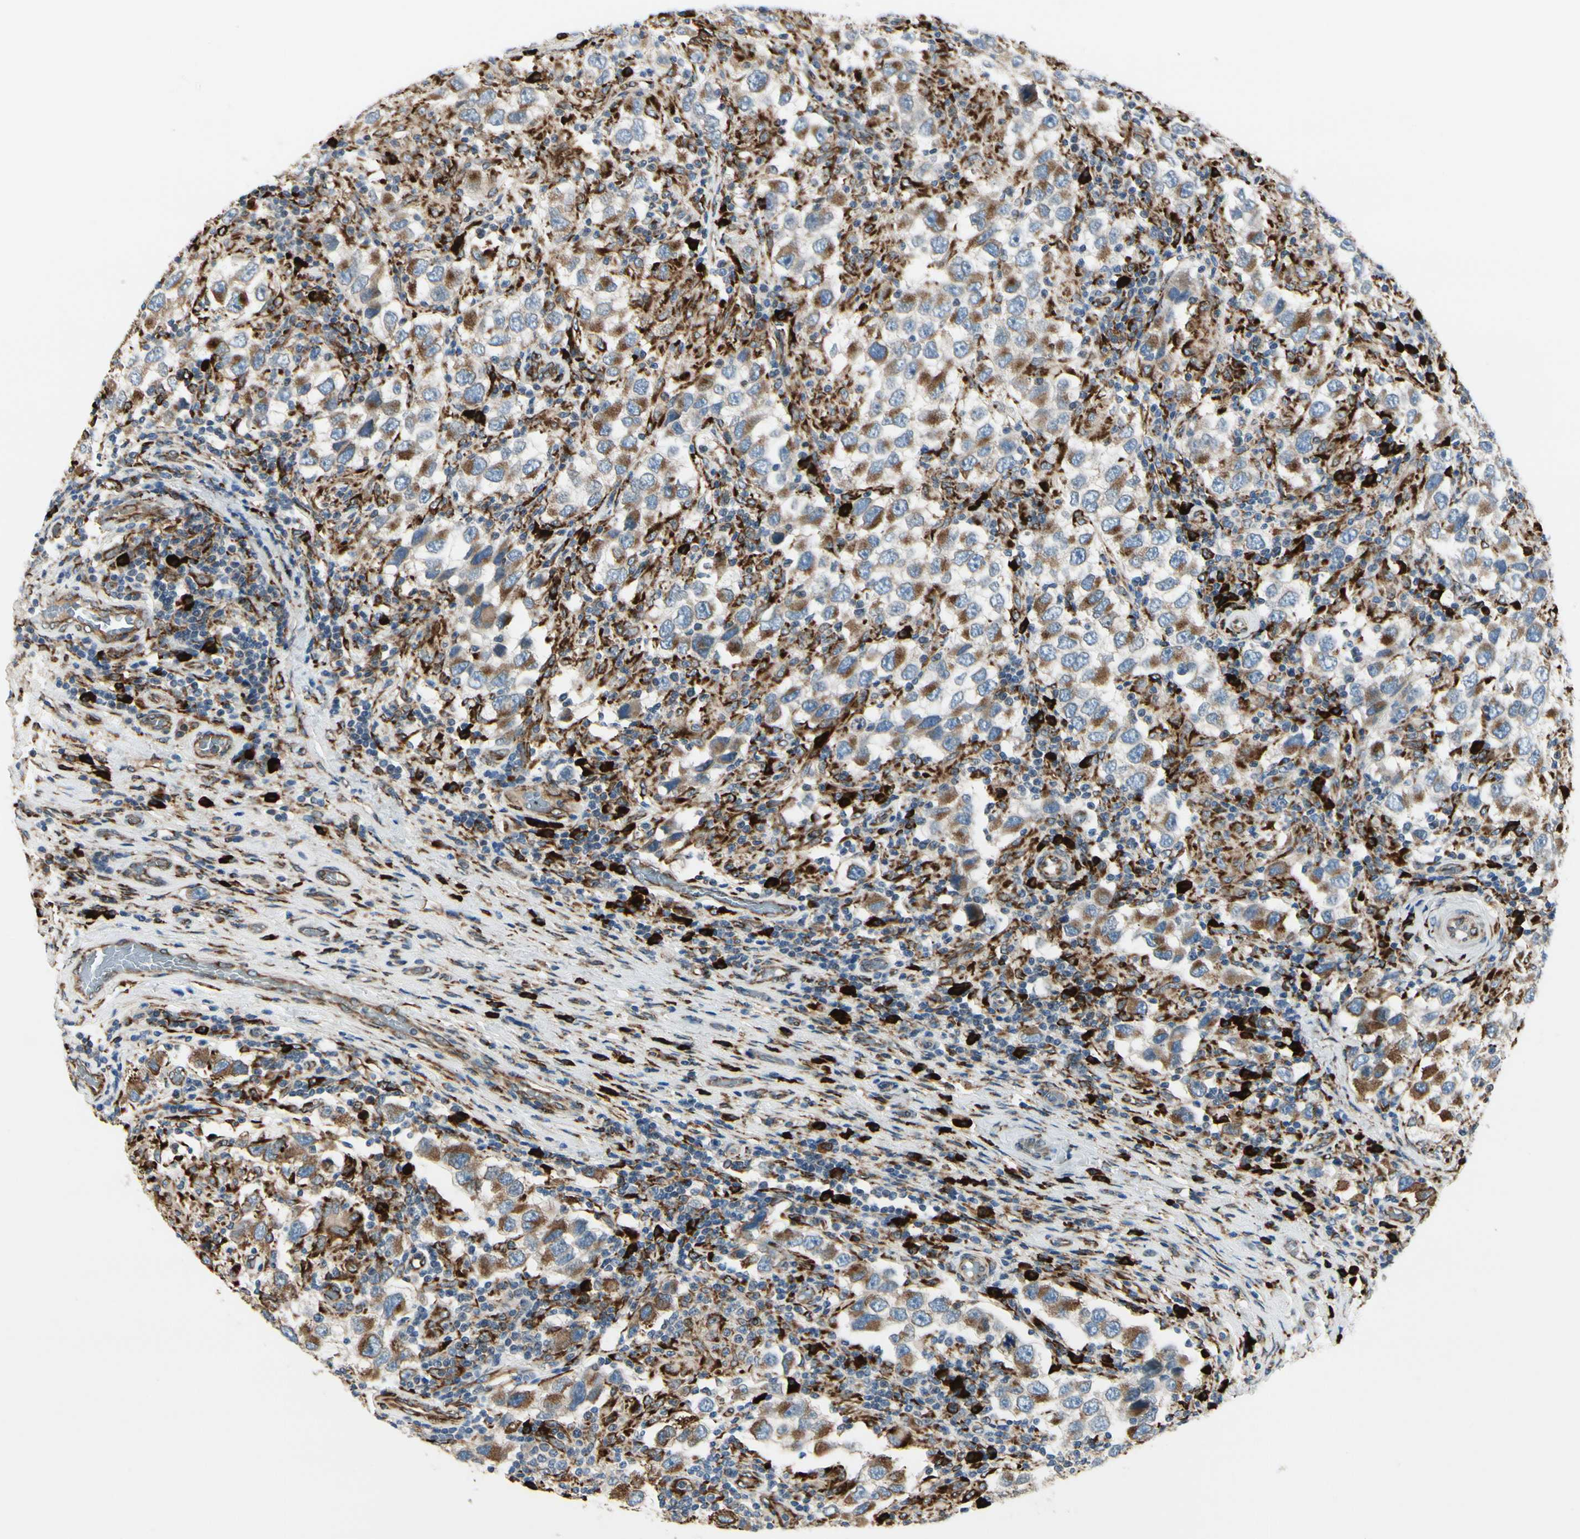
{"staining": {"intensity": "moderate", "quantity": "25%-75%", "location": "cytoplasmic/membranous"}, "tissue": "testis cancer", "cell_type": "Tumor cells", "image_type": "cancer", "snomed": [{"axis": "morphology", "description": "Carcinoma, Embryonal, NOS"}, {"axis": "topography", "description": "Testis"}], "caption": "Immunohistochemistry (DAB (3,3'-diaminobenzidine)) staining of testis embryonal carcinoma displays moderate cytoplasmic/membranous protein staining in approximately 25%-75% of tumor cells.", "gene": "RRBP1", "patient": {"sex": "male", "age": 21}}